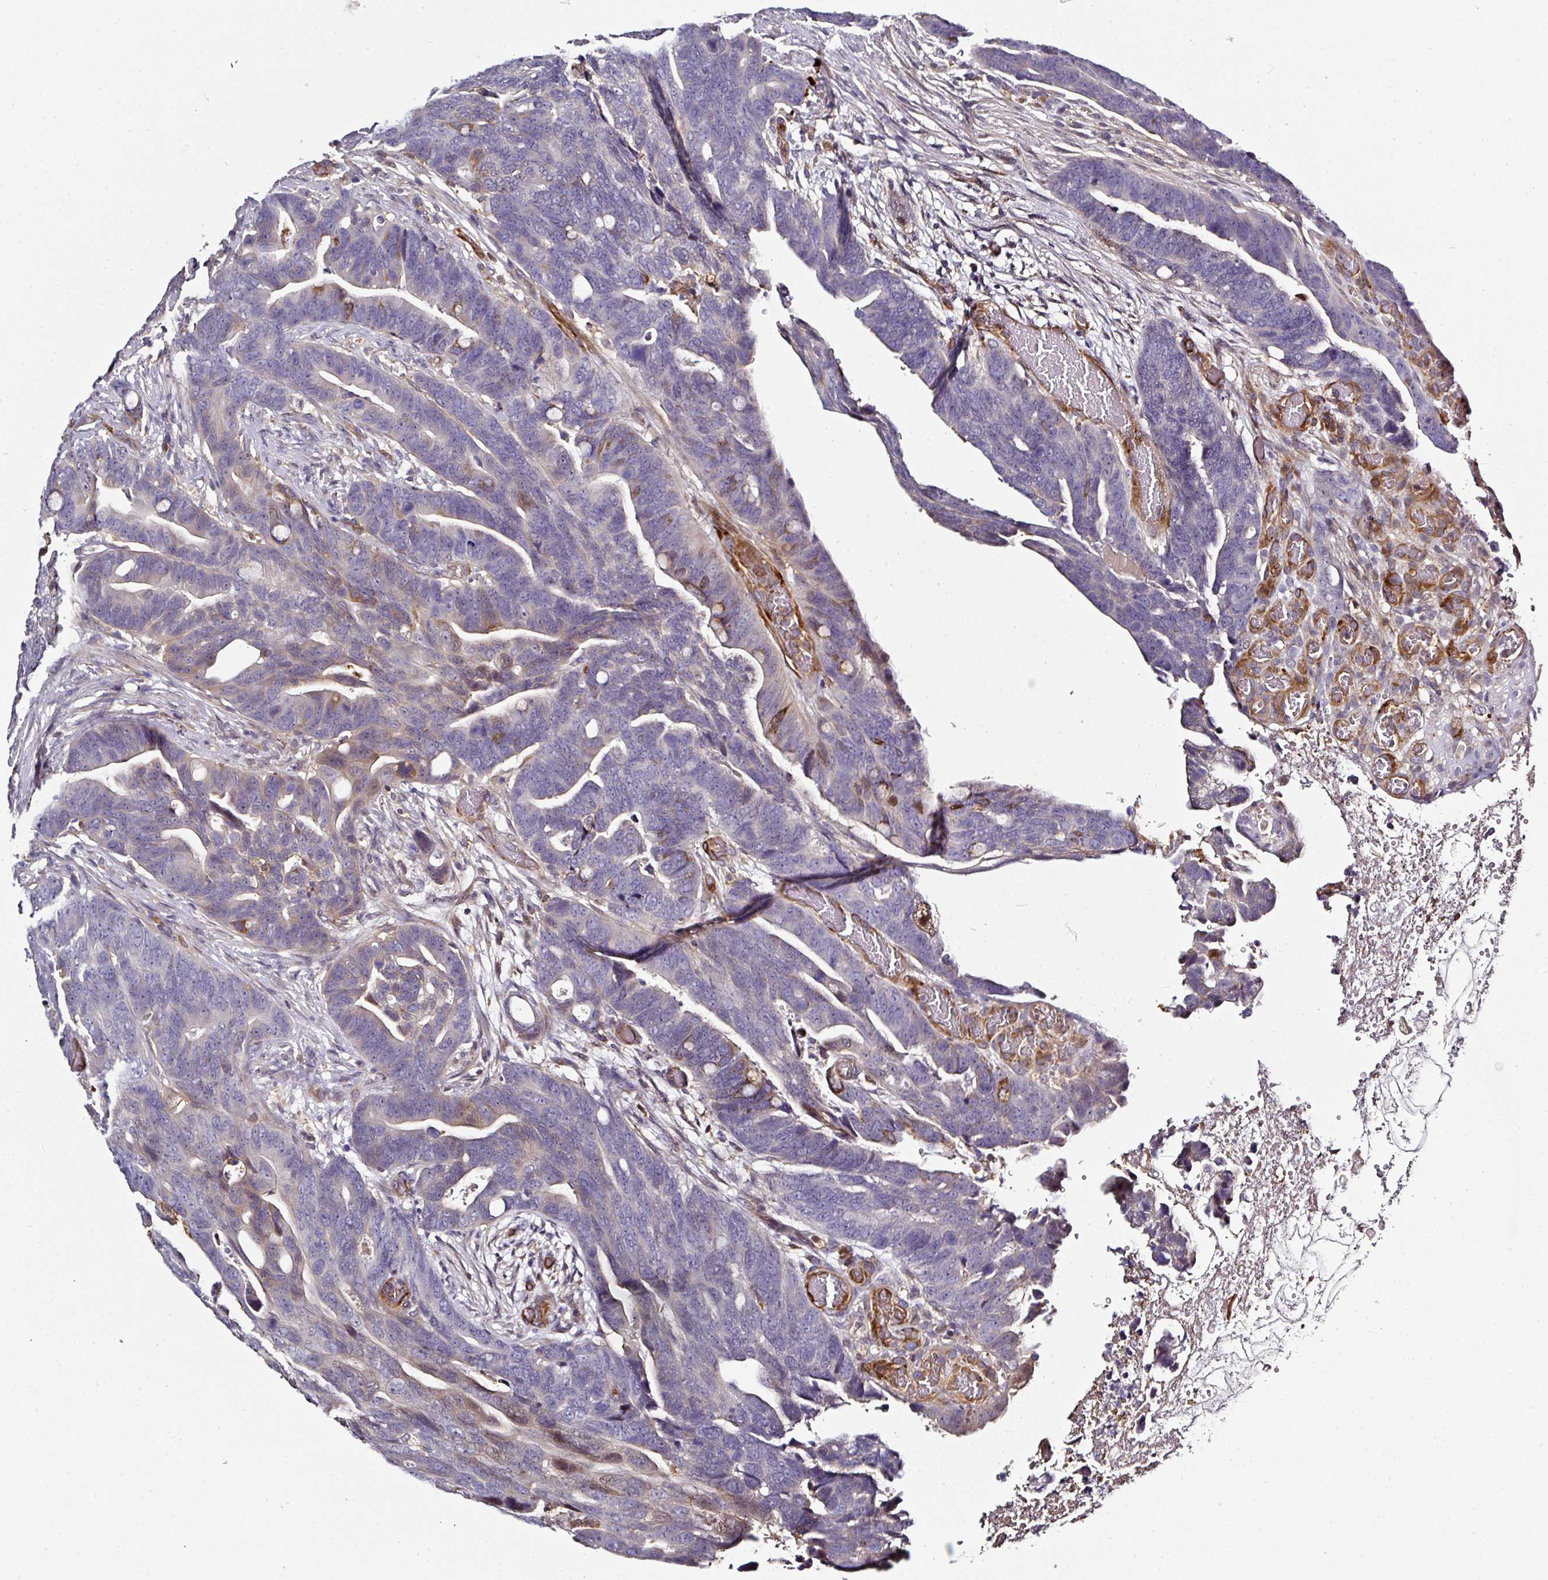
{"staining": {"intensity": "weak", "quantity": "<25%", "location": "cytoplasmic/membranous"}, "tissue": "colorectal cancer", "cell_type": "Tumor cells", "image_type": "cancer", "snomed": [{"axis": "morphology", "description": "Adenocarcinoma, NOS"}, {"axis": "topography", "description": "Colon"}], "caption": "This is a histopathology image of immunohistochemistry staining of colorectal cancer, which shows no positivity in tumor cells. (IHC, brightfield microscopy, high magnification).", "gene": "BEND5", "patient": {"sex": "female", "age": 82}}